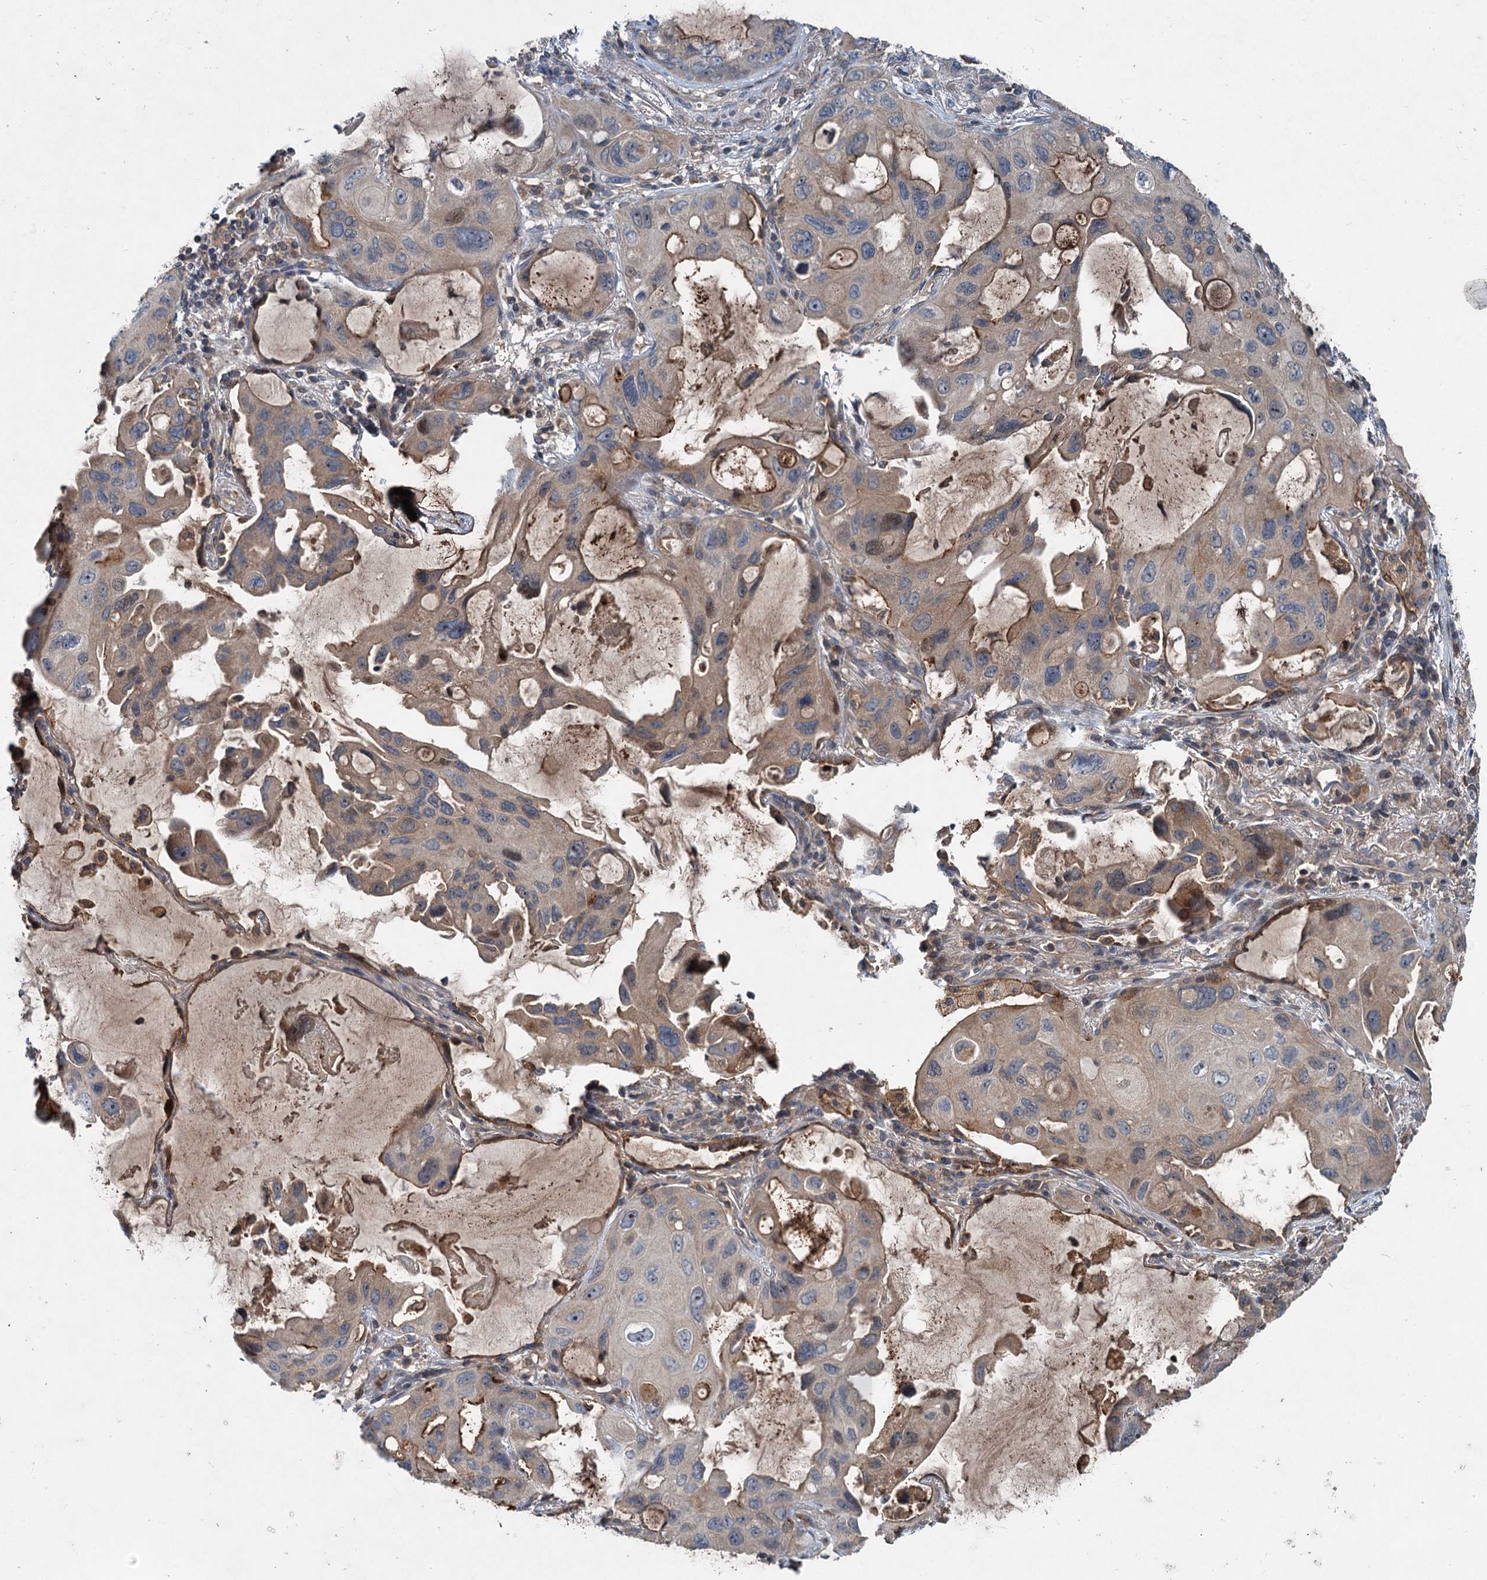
{"staining": {"intensity": "moderate", "quantity": "<25%", "location": "cytoplasmic/membranous"}, "tissue": "lung cancer", "cell_type": "Tumor cells", "image_type": "cancer", "snomed": [{"axis": "morphology", "description": "Squamous cell carcinoma, NOS"}, {"axis": "topography", "description": "Lung"}], "caption": "This is an image of immunohistochemistry (IHC) staining of lung squamous cell carcinoma, which shows moderate staining in the cytoplasmic/membranous of tumor cells.", "gene": "TAPBPL", "patient": {"sex": "female", "age": 73}}